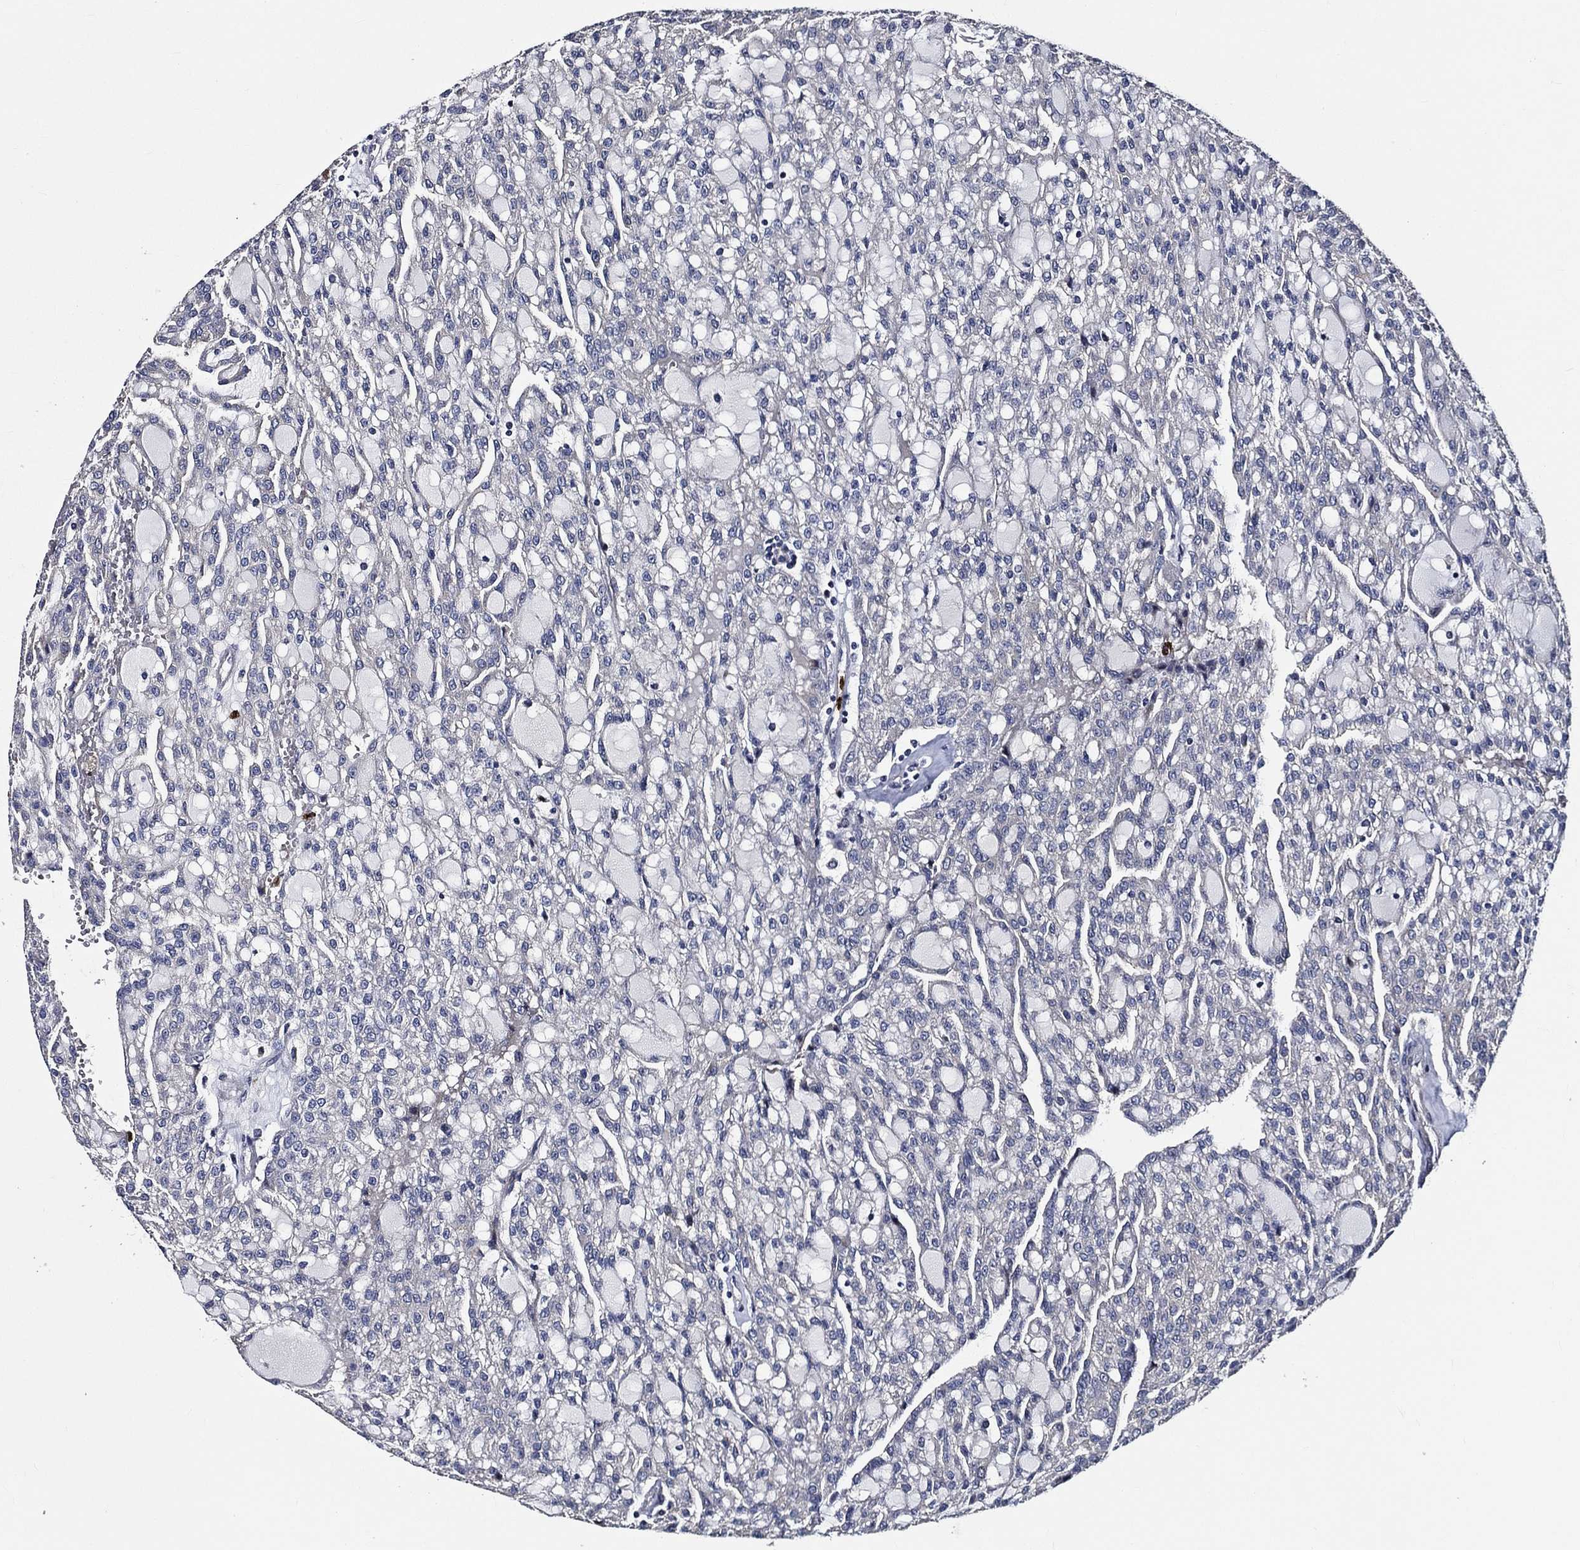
{"staining": {"intensity": "negative", "quantity": "none", "location": "none"}, "tissue": "renal cancer", "cell_type": "Tumor cells", "image_type": "cancer", "snomed": [{"axis": "morphology", "description": "Adenocarcinoma, NOS"}, {"axis": "topography", "description": "Kidney"}], "caption": "Immunohistochemistry of human adenocarcinoma (renal) demonstrates no expression in tumor cells.", "gene": "KIF20B", "patient": {"sex": "male", "age": 63}}